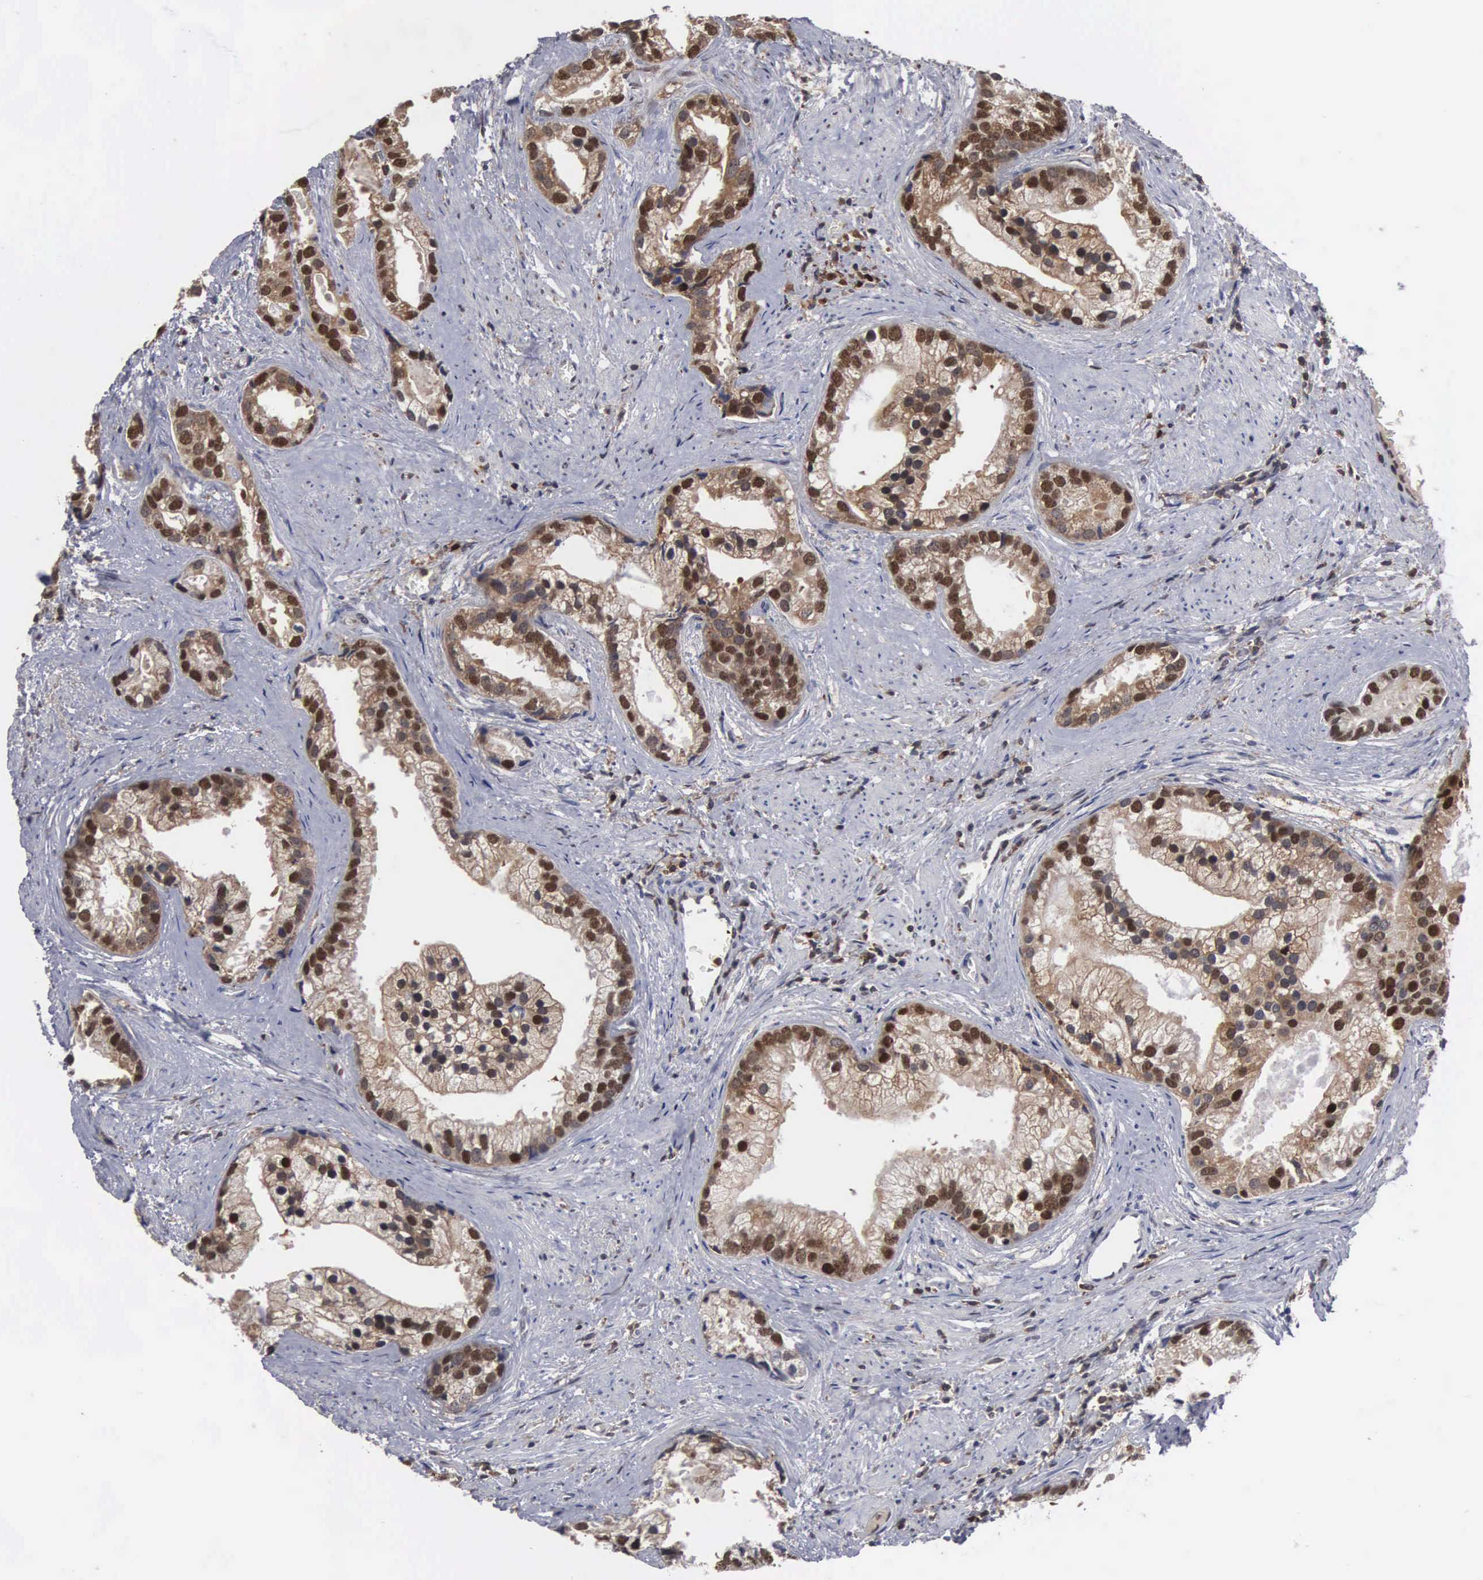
{"staining": {"intensity": "strong", "quantity": ">75%", "location": "nuclear"}, "tissue": "prostate cancer", "cell_type": "Tumor cells", "image_type": "cancer", "snomed": [{"axis": "morphology", "description": "Adenocarcinoma, Medium grade"}, {"axis": "topography", "description": "Prostate"}], "caption": "Protein analysis of prostate cancer tissue demonstrates strong nuclear expression in approximately >75% of tumor cells.", "gene": "TRMT5", "patient": {"sex": "male", "age": 65}}